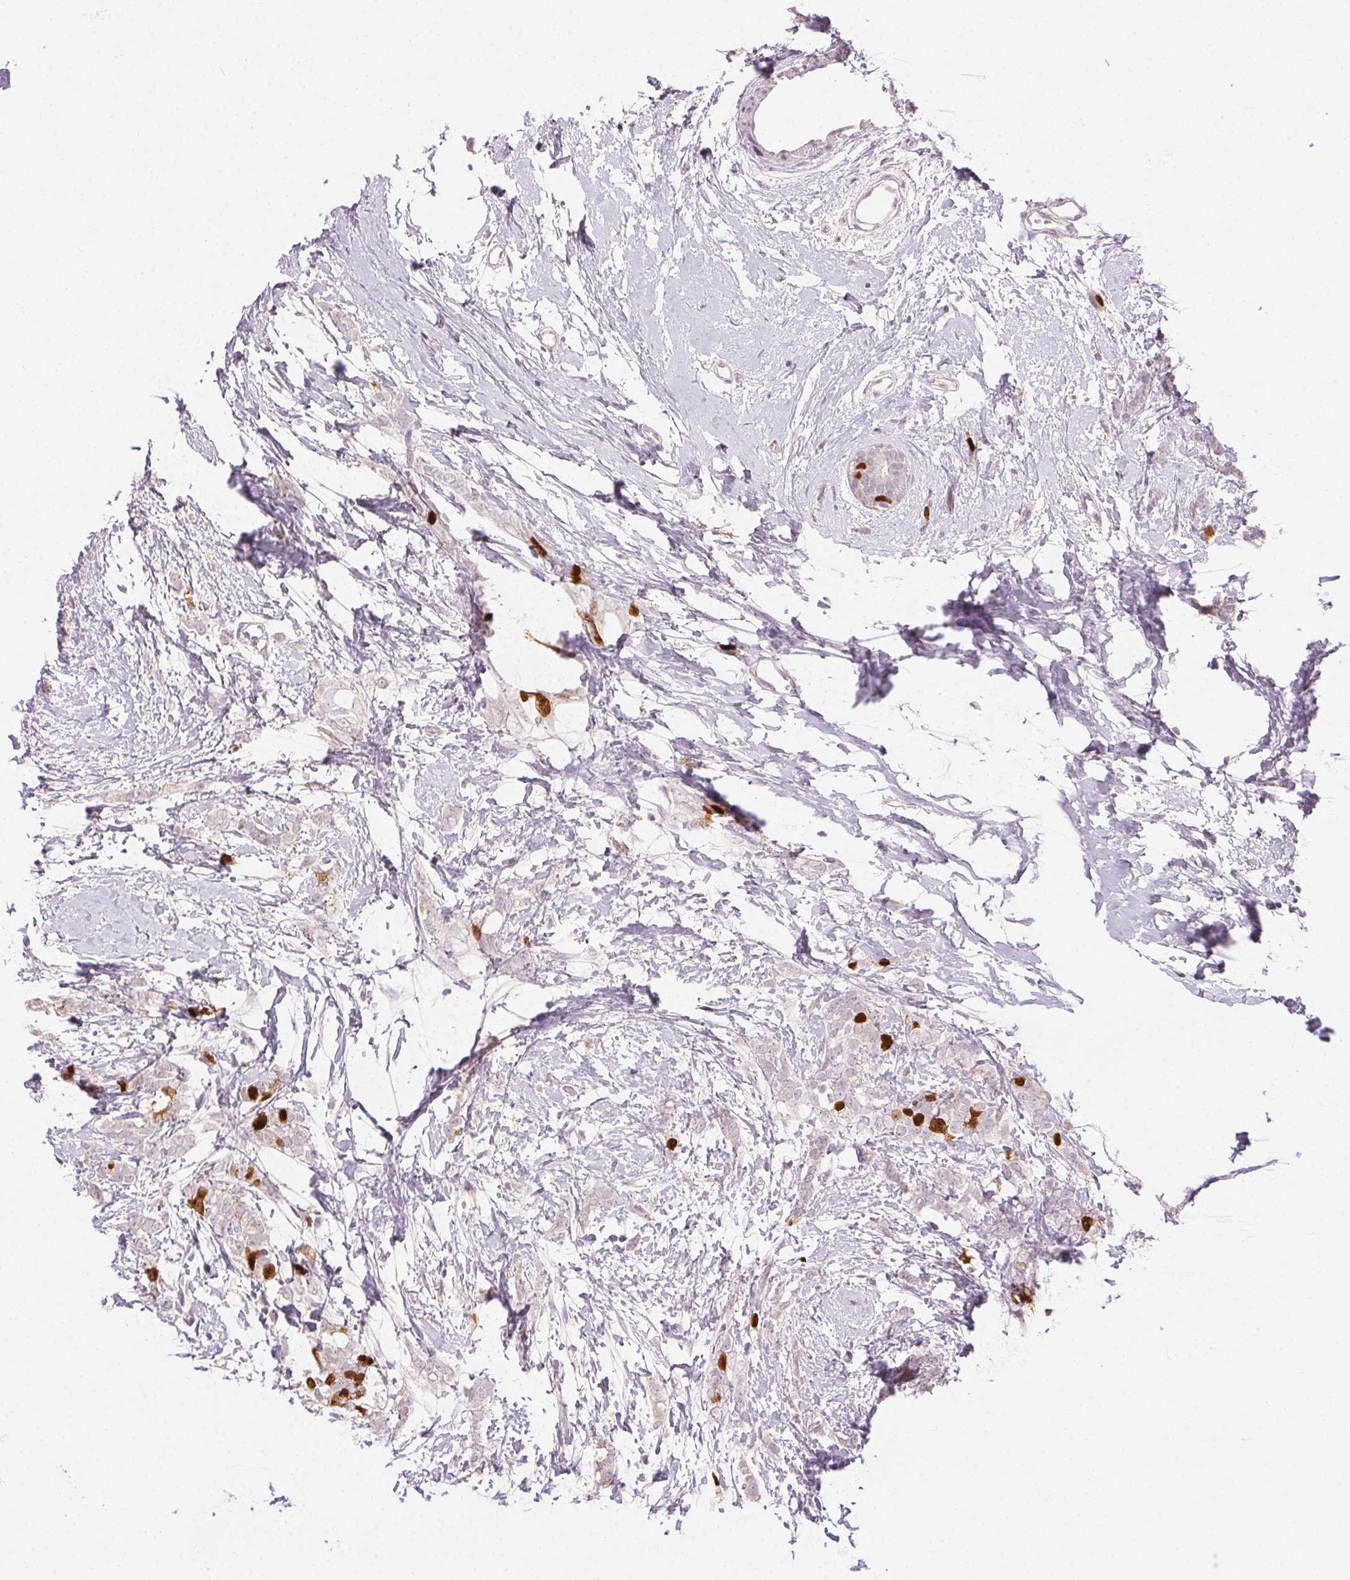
{"staining": {"intensity": "strong", "quantity": "<25%", "location": "nuclear"}, "tissue": "breast cancer", "cell_type": "Tumor cells", "image_type": "cancer", "snomed": [{"axis": "morphology", "description": "Duct carcinoma"}, {"axis": "topography", "description": "Breast"}], "caption": "Immunohistochemistry photomicrograph of breast cancer stained for a protein (brown), which reveals medium levels of strong nuclear staining in approximately <25% of tumor cells.", "gene": "ANLN", "patient": {"sex": "female", "age": 40}}